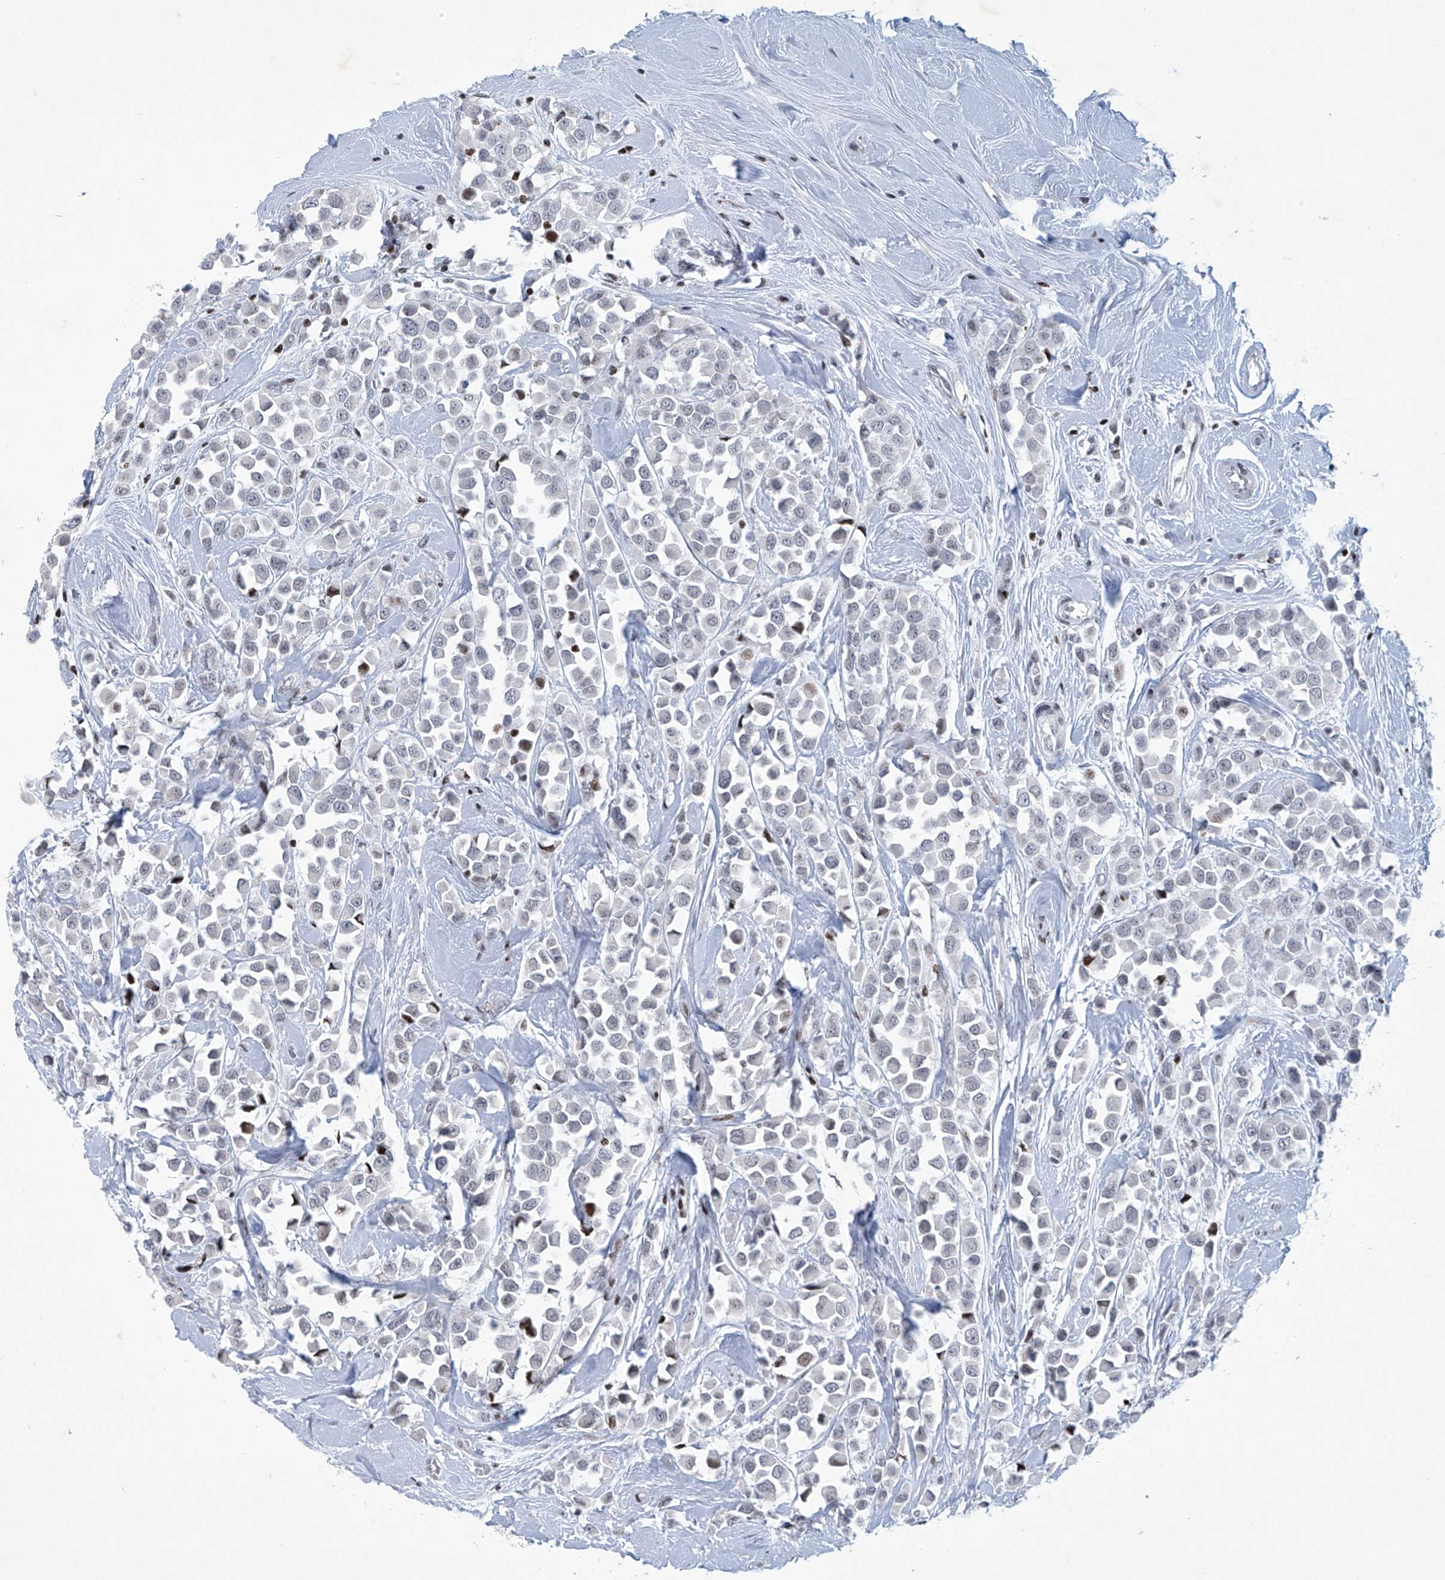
{"staining": {"intensity": "negative", "quantity": "none", "location": "none"}, "tissue": "breast cancer", "cell_type": "Tumor cells", "image_type": "cancer", "snomed": [{"axis": "morphology", "description": "Duct carcinoma"}, {"axis": "topography", "description": "Breast"}], "caption": "Photomicrograph shows no protein expression in tumor cells of breast cancer tissue.", "gene": "RFX7", "patient": {"sex": "female", "age": 61}}